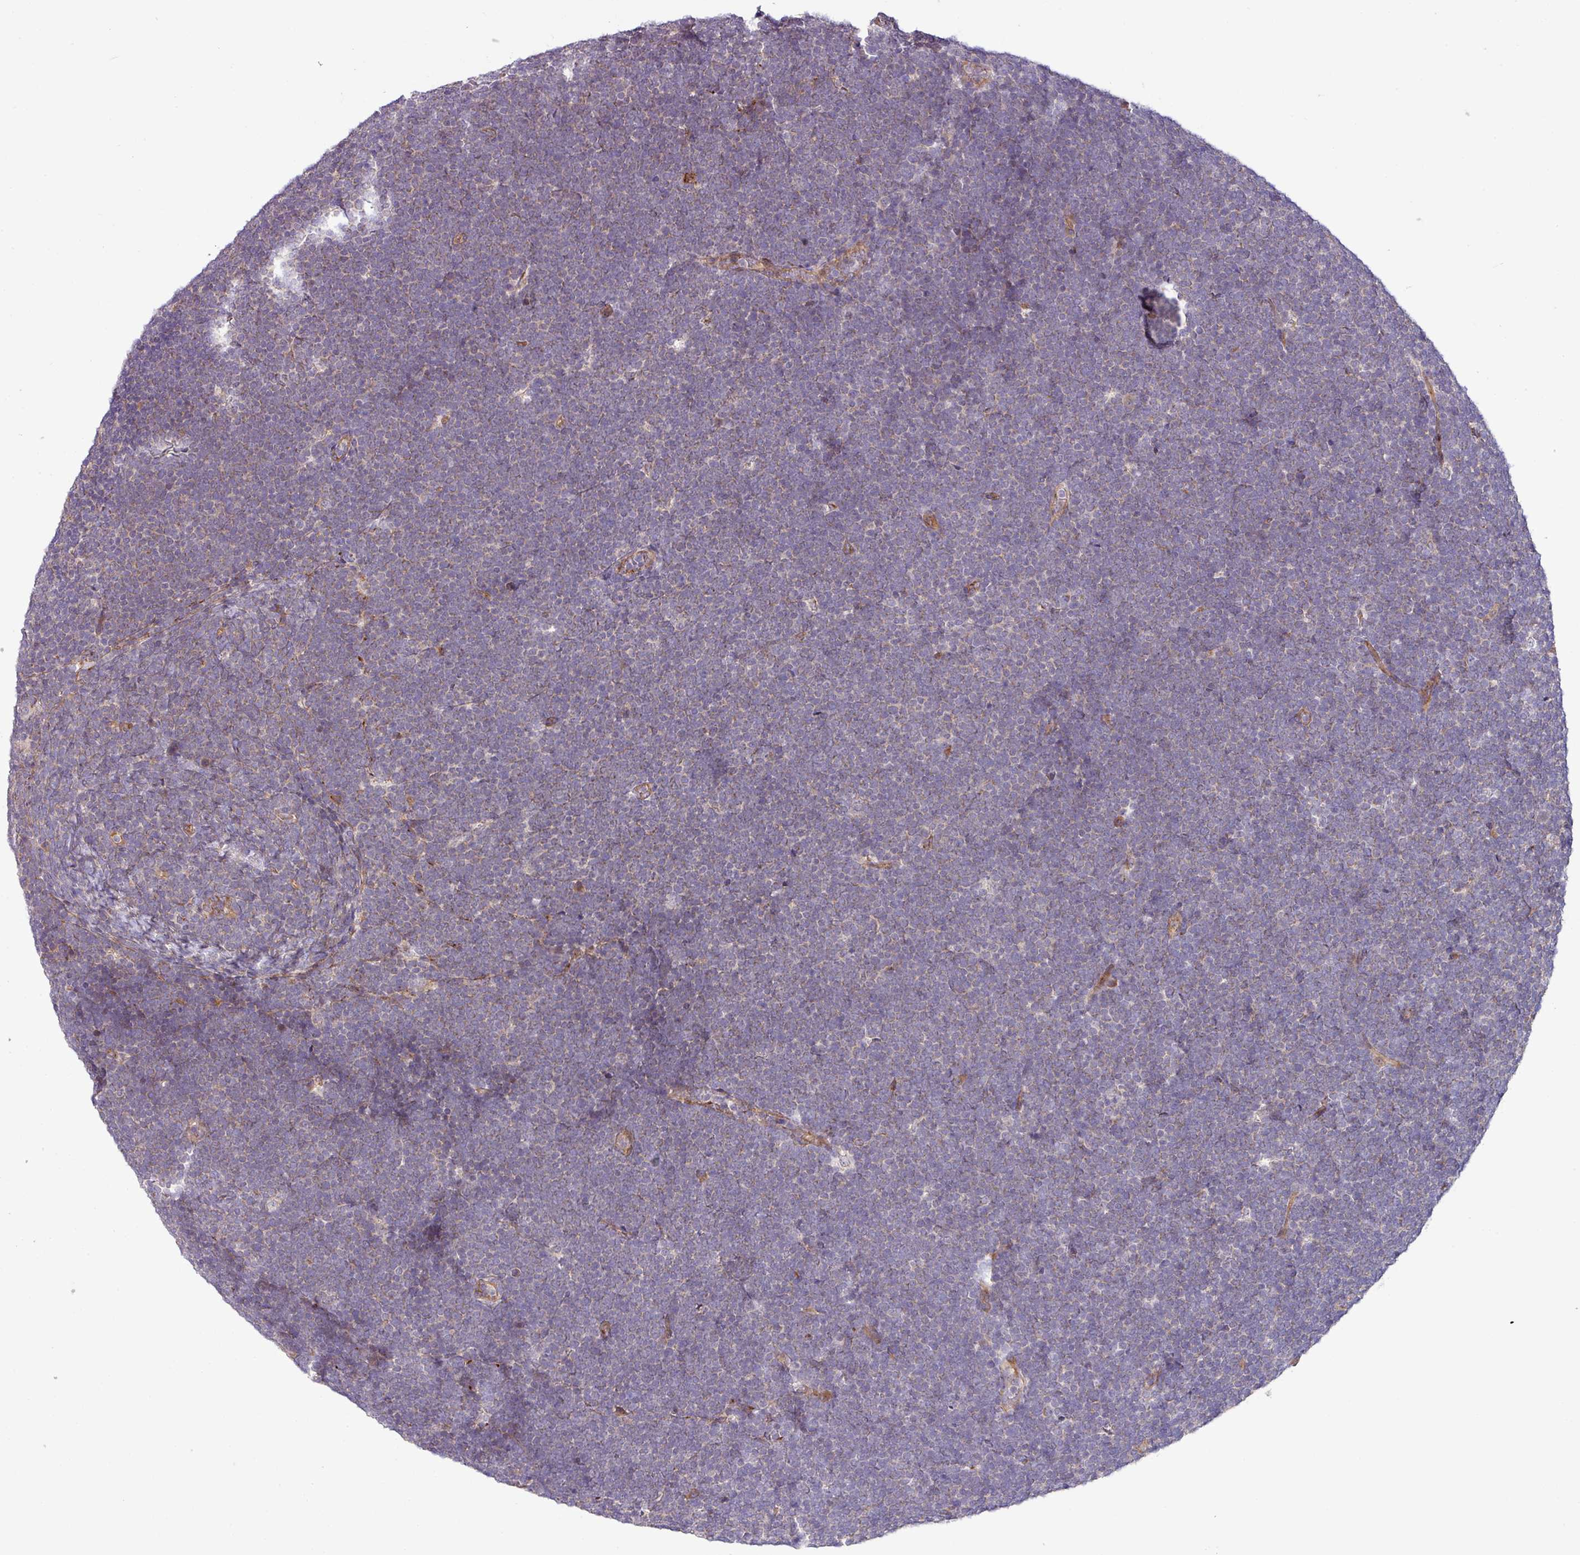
{"staining": {"intensity": "weak", "quantity": "25%-75%", "location": "cytoplasmic/membranous"}, "tissue": "lymphoma", "cell_type": "Tumor cells", "image_type": "cancer", "snomed": [{"axis": "morphology", "description": "Malignant lymphoma, non-Hodgkin's type, High grade"}, {"axis": "topography", "description": "Lymph node"}], "caption": "Human high-grade malignant lymphoma, non-Hodgkin's type stained with a protein marker shows weak staining in tumor cells.", "gene": "TIMMDC1", "patient": {"sex": "male", "age": 13}}